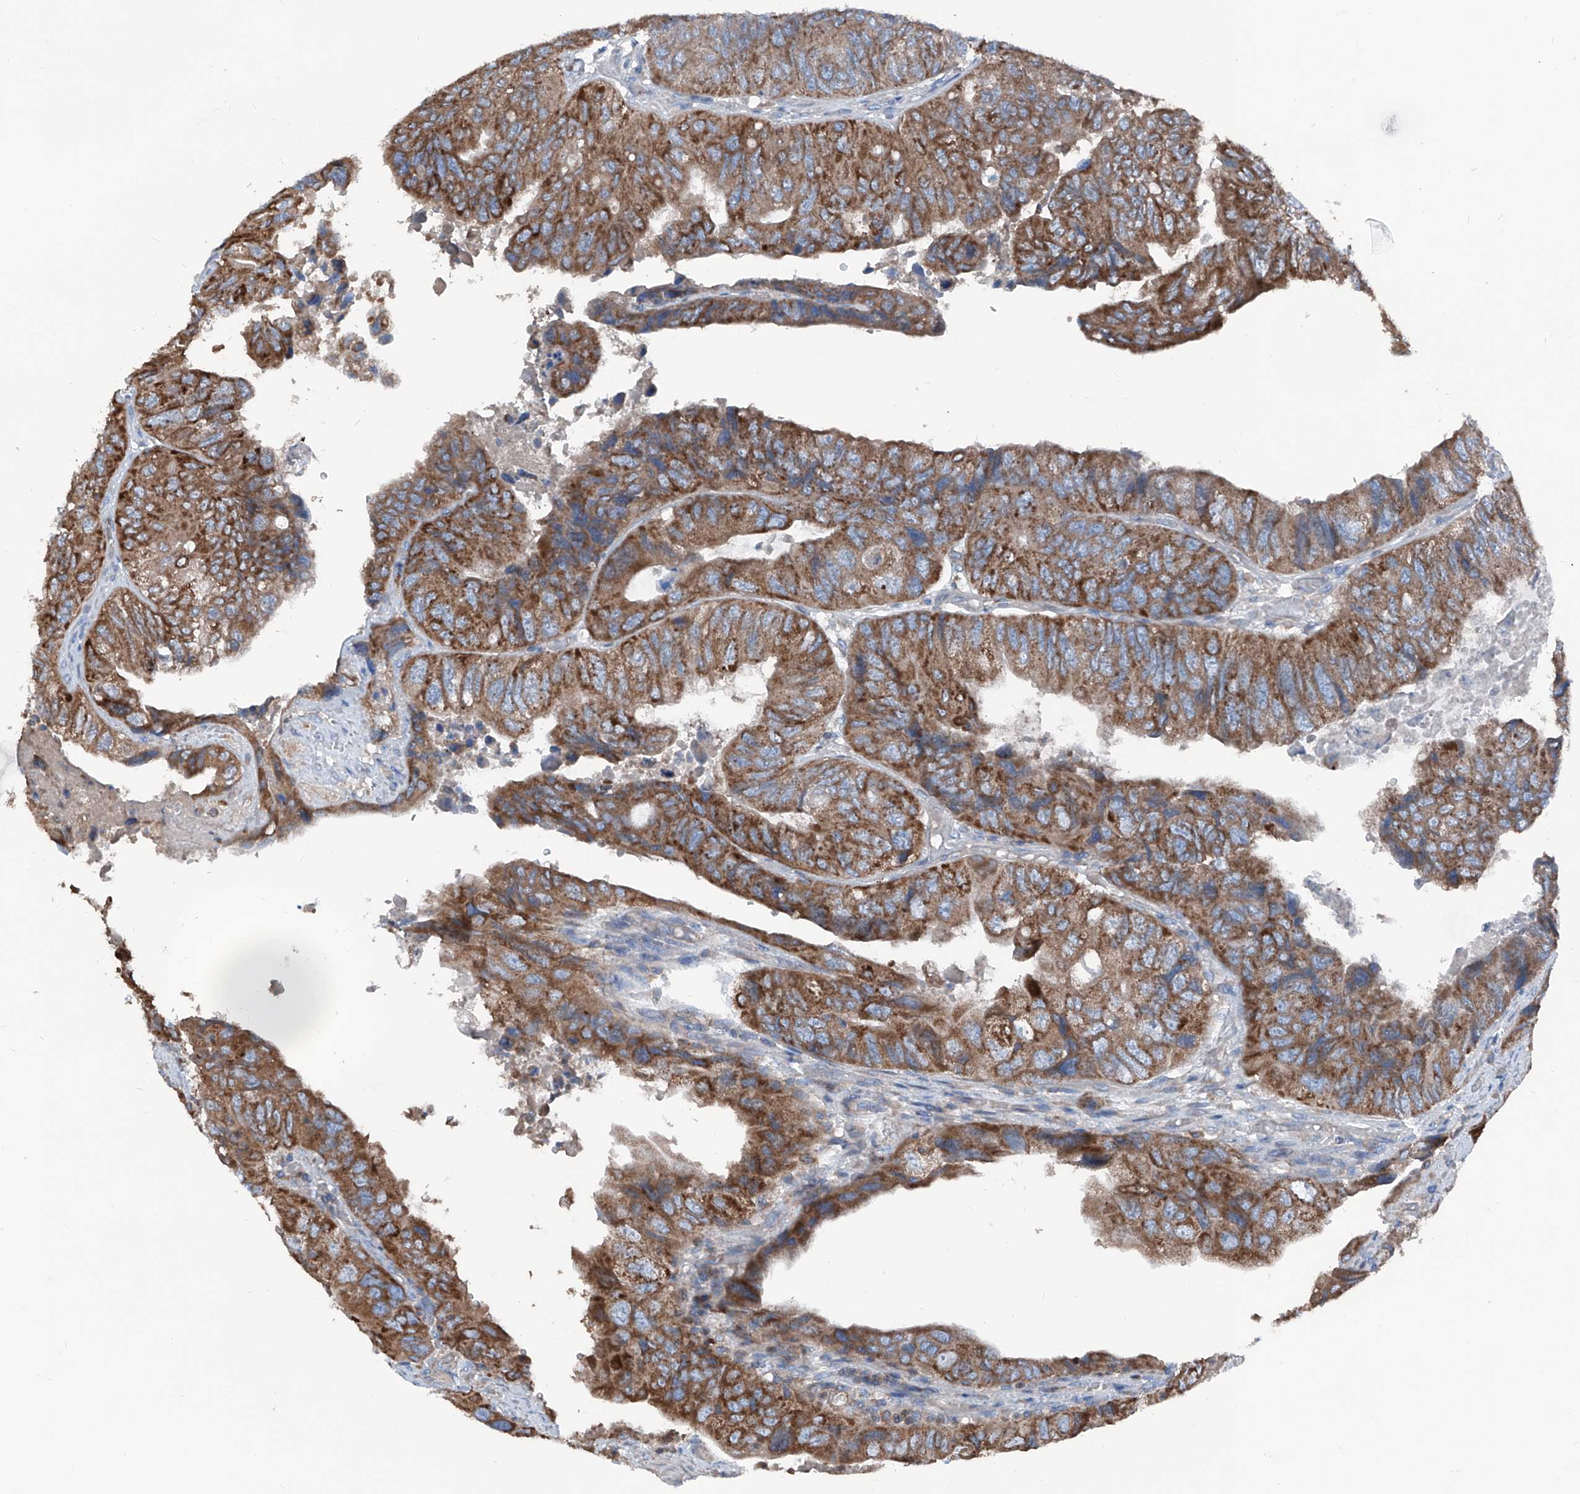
{"staining": {"intensity": "moderate", "quantity": ">75%", "location": "cytoplasmic/membranous"}, "tissue": "colorectal cancer", "cell_type": "Tumor cells", "image_type": "cancer", "snomed": [{"axis": "morphology", "description": "Adenocarcinoma, NOS"}, {"axis": "topography", "description": "Rectum"}], "caption": "IHC of colorectal adenocarcinoma displays medium levels of moderate cytoplasmic/membranous expression in about >75% of tumor cells.", "gene": "GPAT3", "patient": {"sex": "male", "age": 63}}